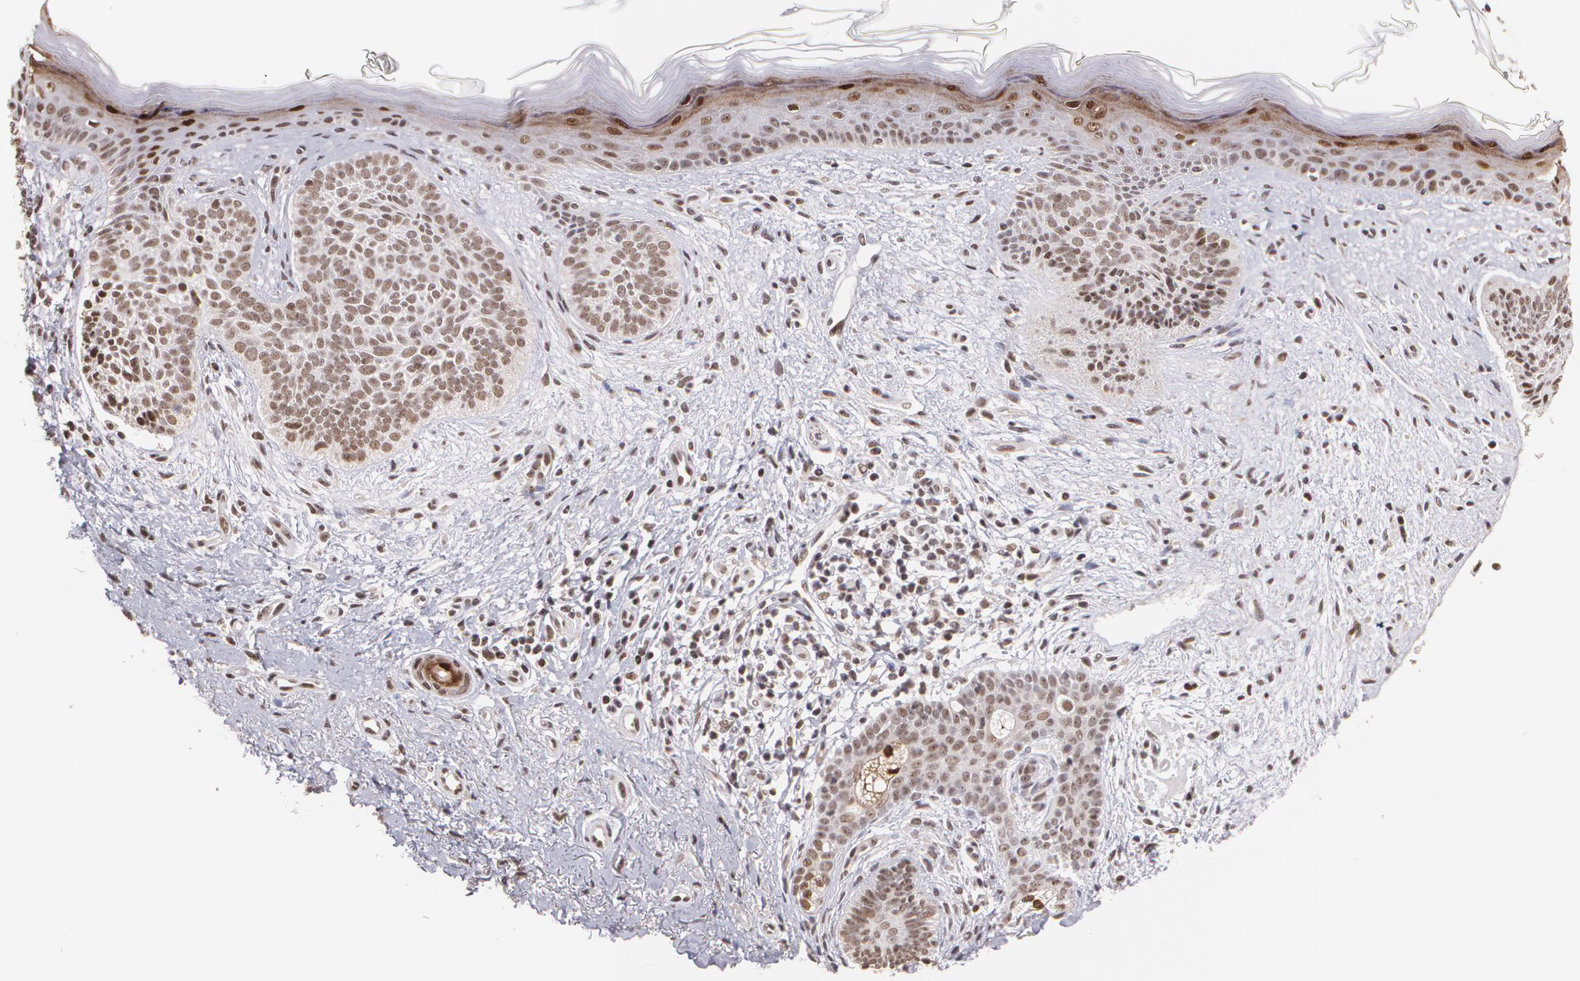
{"staining": {"intensity": "moderate", "quantity": ">75%", "location": "nuclear"}, "tissue": "skin cancer", "cell_type": "Tumor cells", "image_type": "cancer", "snomed": [{"axis": "morphology", "description": "Basal cell carcinoma"}, {"axis": "topography", "description": "Skin"}], "caption": "Brown immunohistochemical staining in skin basal cell carcinoma reveals moderate nuclear positivity in about >75% of tumor cells.", "gene": "C6orf15", "patient": {"sex": "female", "age": 78}}